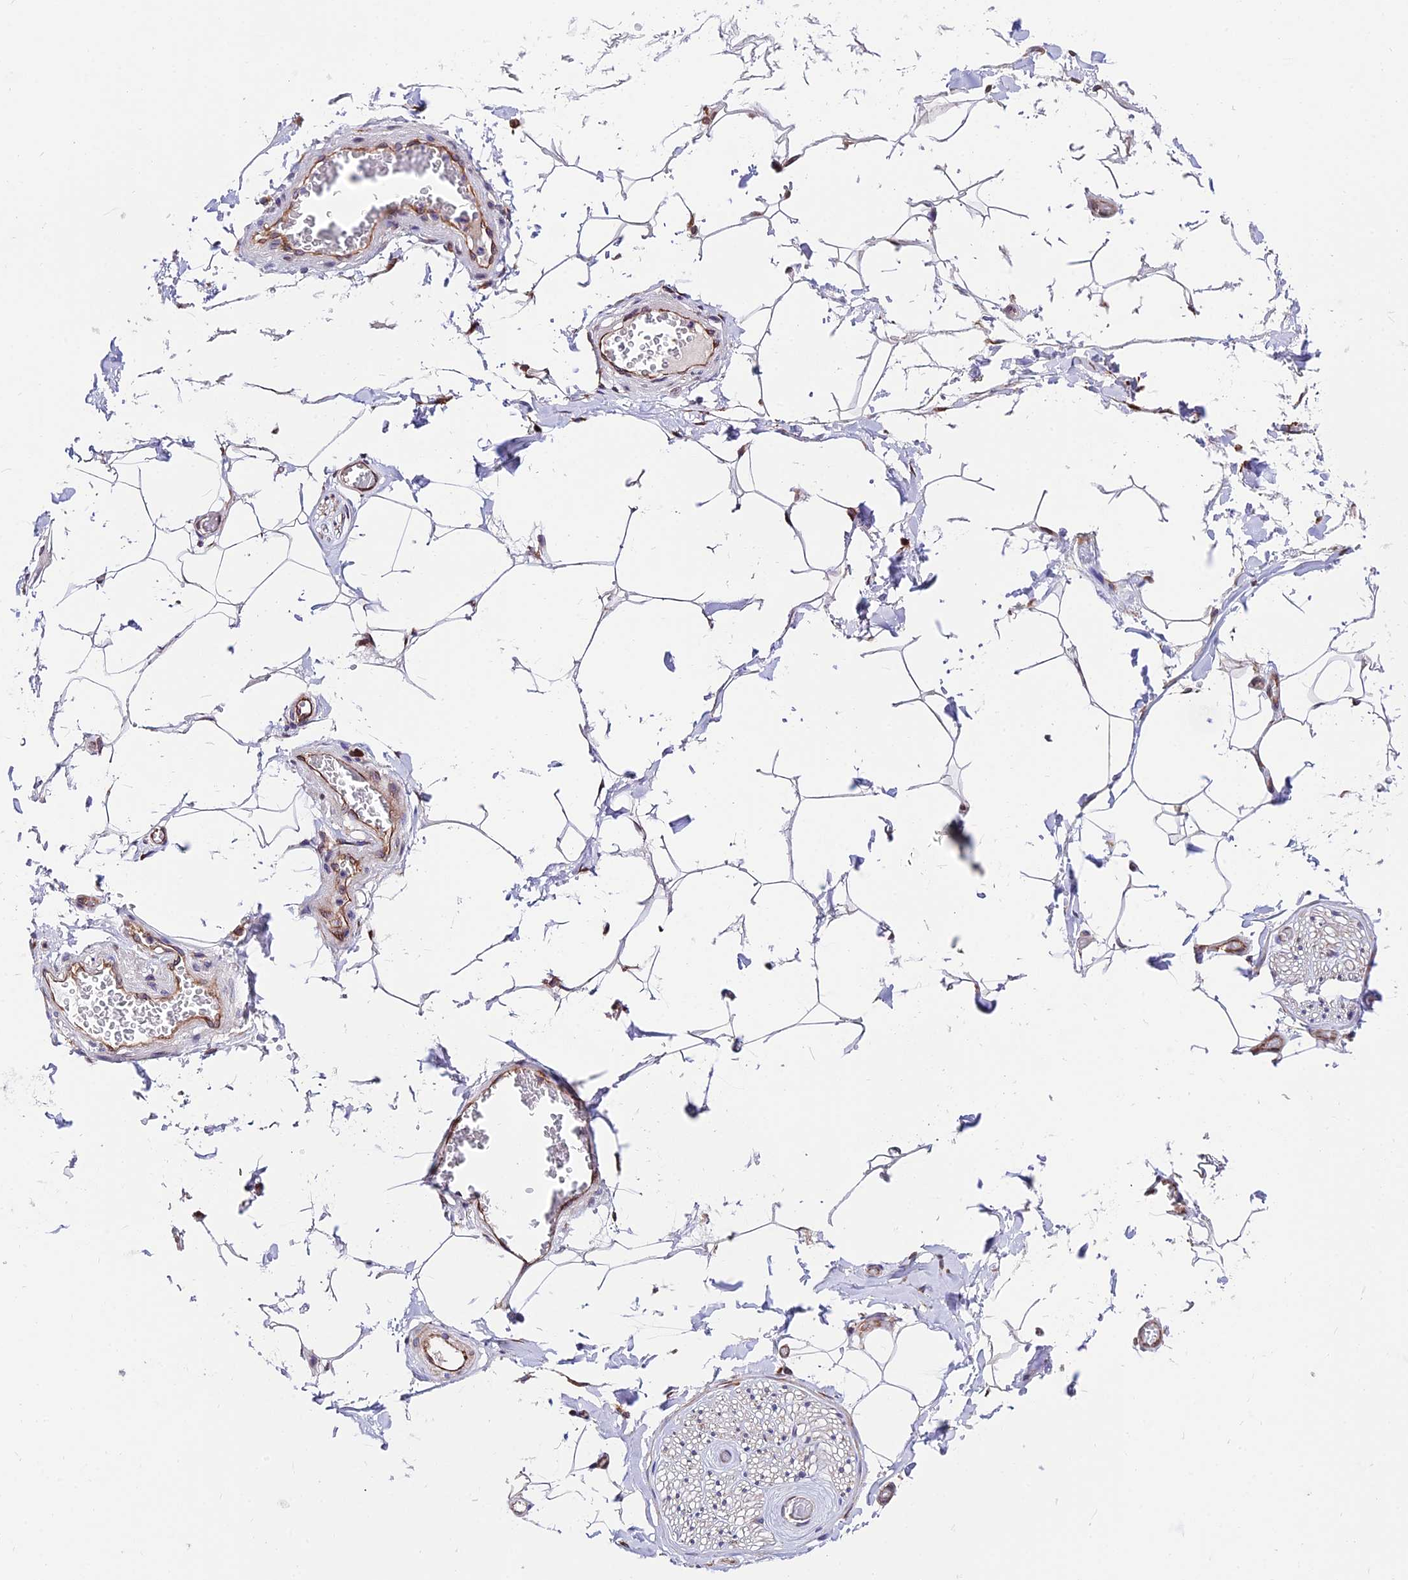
{"staining": {"intensity": "negative", "quantity": "none", "location": "none"}, "tissue": "adipose tissue", "cell_type": "Adipocytes", "image_type": "normal", "snomed": [{"axis": "morphology", "description": "Normal tissue, NOS"}, {"axis": "topography", "description": "Soft tissue"}, {"axis": "topography", "description": "Adipose tissue"}, {"axis": "topography", "description": "Vascular tissue"}, {"axis": "topography", "description": "Peripheral nerve tissue"}], "caption": "Immunohistochemical staining of normal adipose tissue displays no significant positivity in adipocytes.", "gene": "EXOC3L4", "patient": {"sex": "male", "age": 46}}